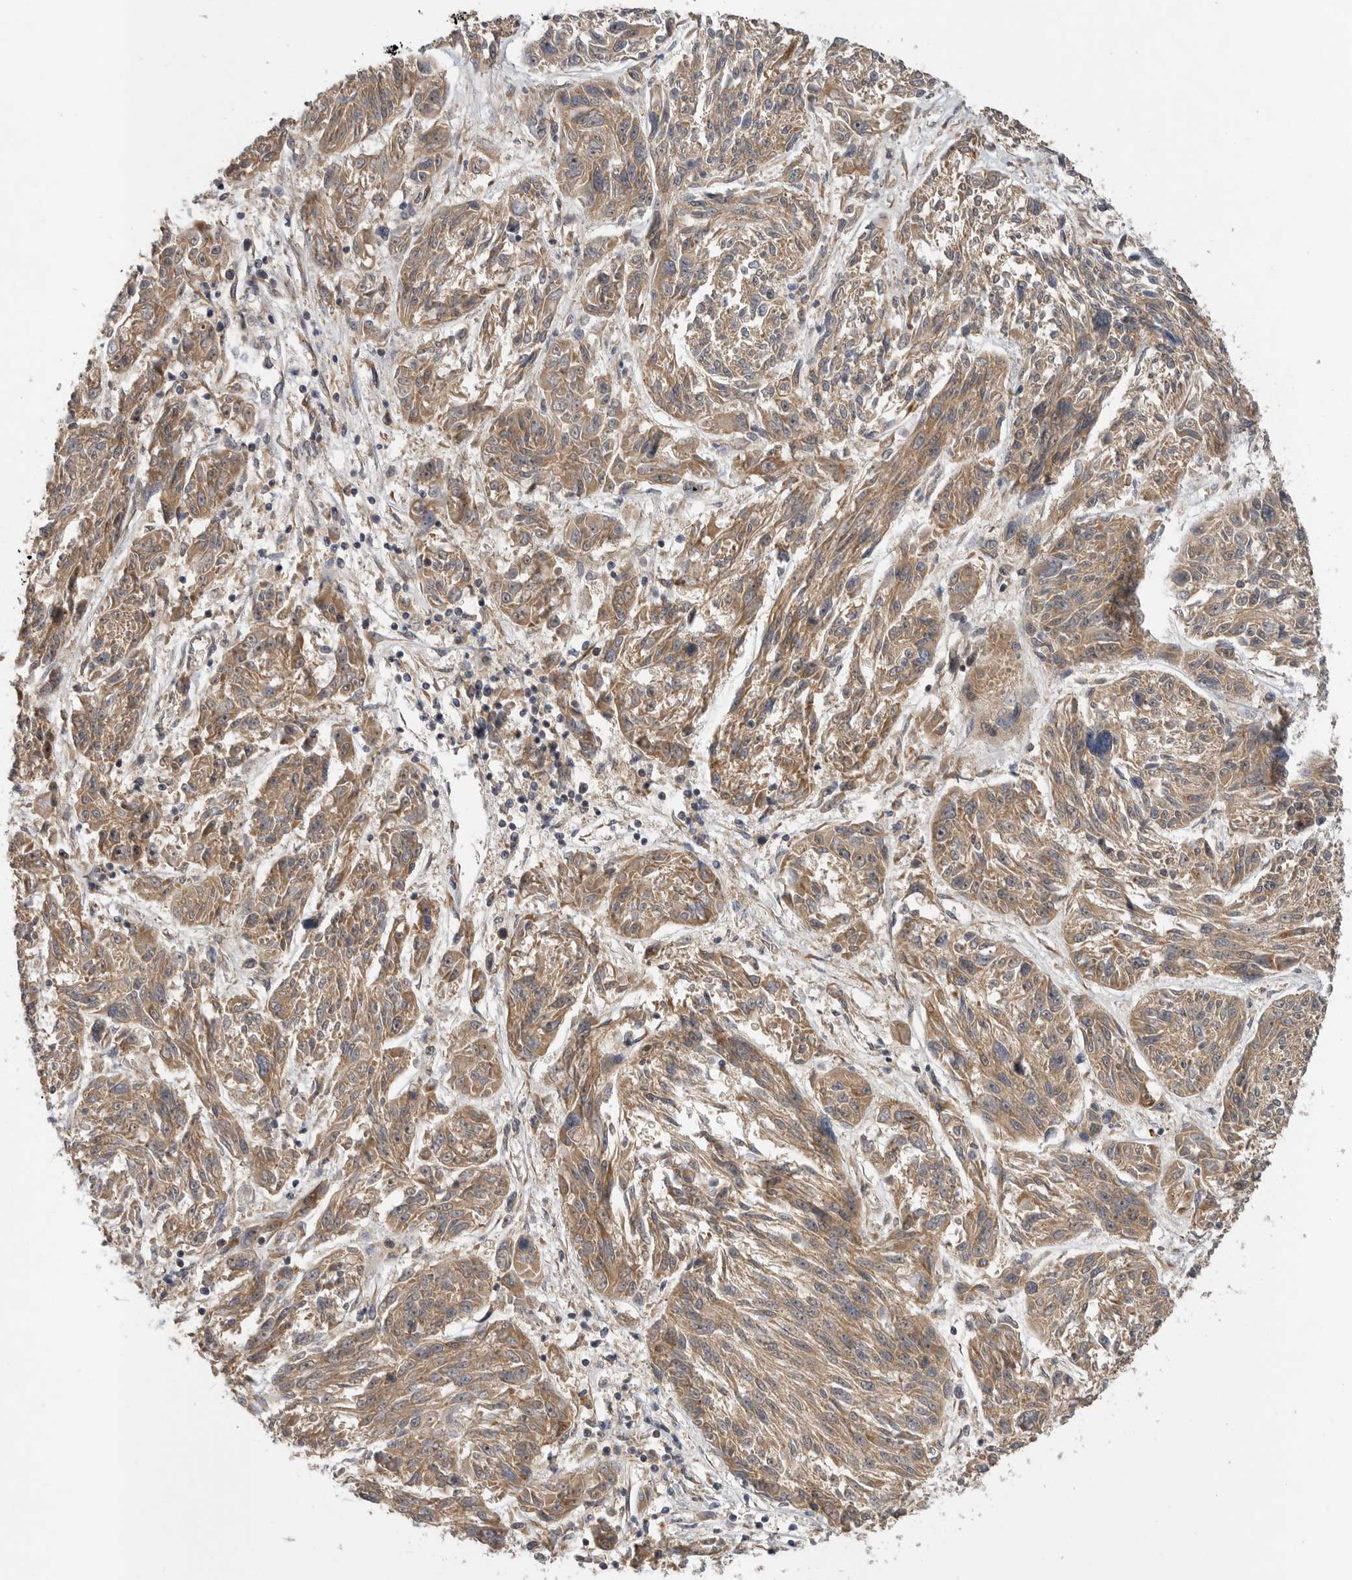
{"staining": {"intensity": "moderate", "quantity": ">75%", "location": "cytoplasmic/membranous"}, "tissue": "melanoma", "cell_type": "Tumor cells", "image_type": "cancer", "snomed": [{"axis": "morphology", "description": "Malignant melanoma, NOS"}, {"axis": "topography", "description": "Skin"}], "caption": "Immunohistochemistry (IHC) image of malignant melanoma stained for a protein (brown), which reveals medium levels of moderate cytoplasmic/membranous staining in about >75% of tumor cells.", "gene": "OSBPL9", "patient": {"sex": "male", "age": 53}}